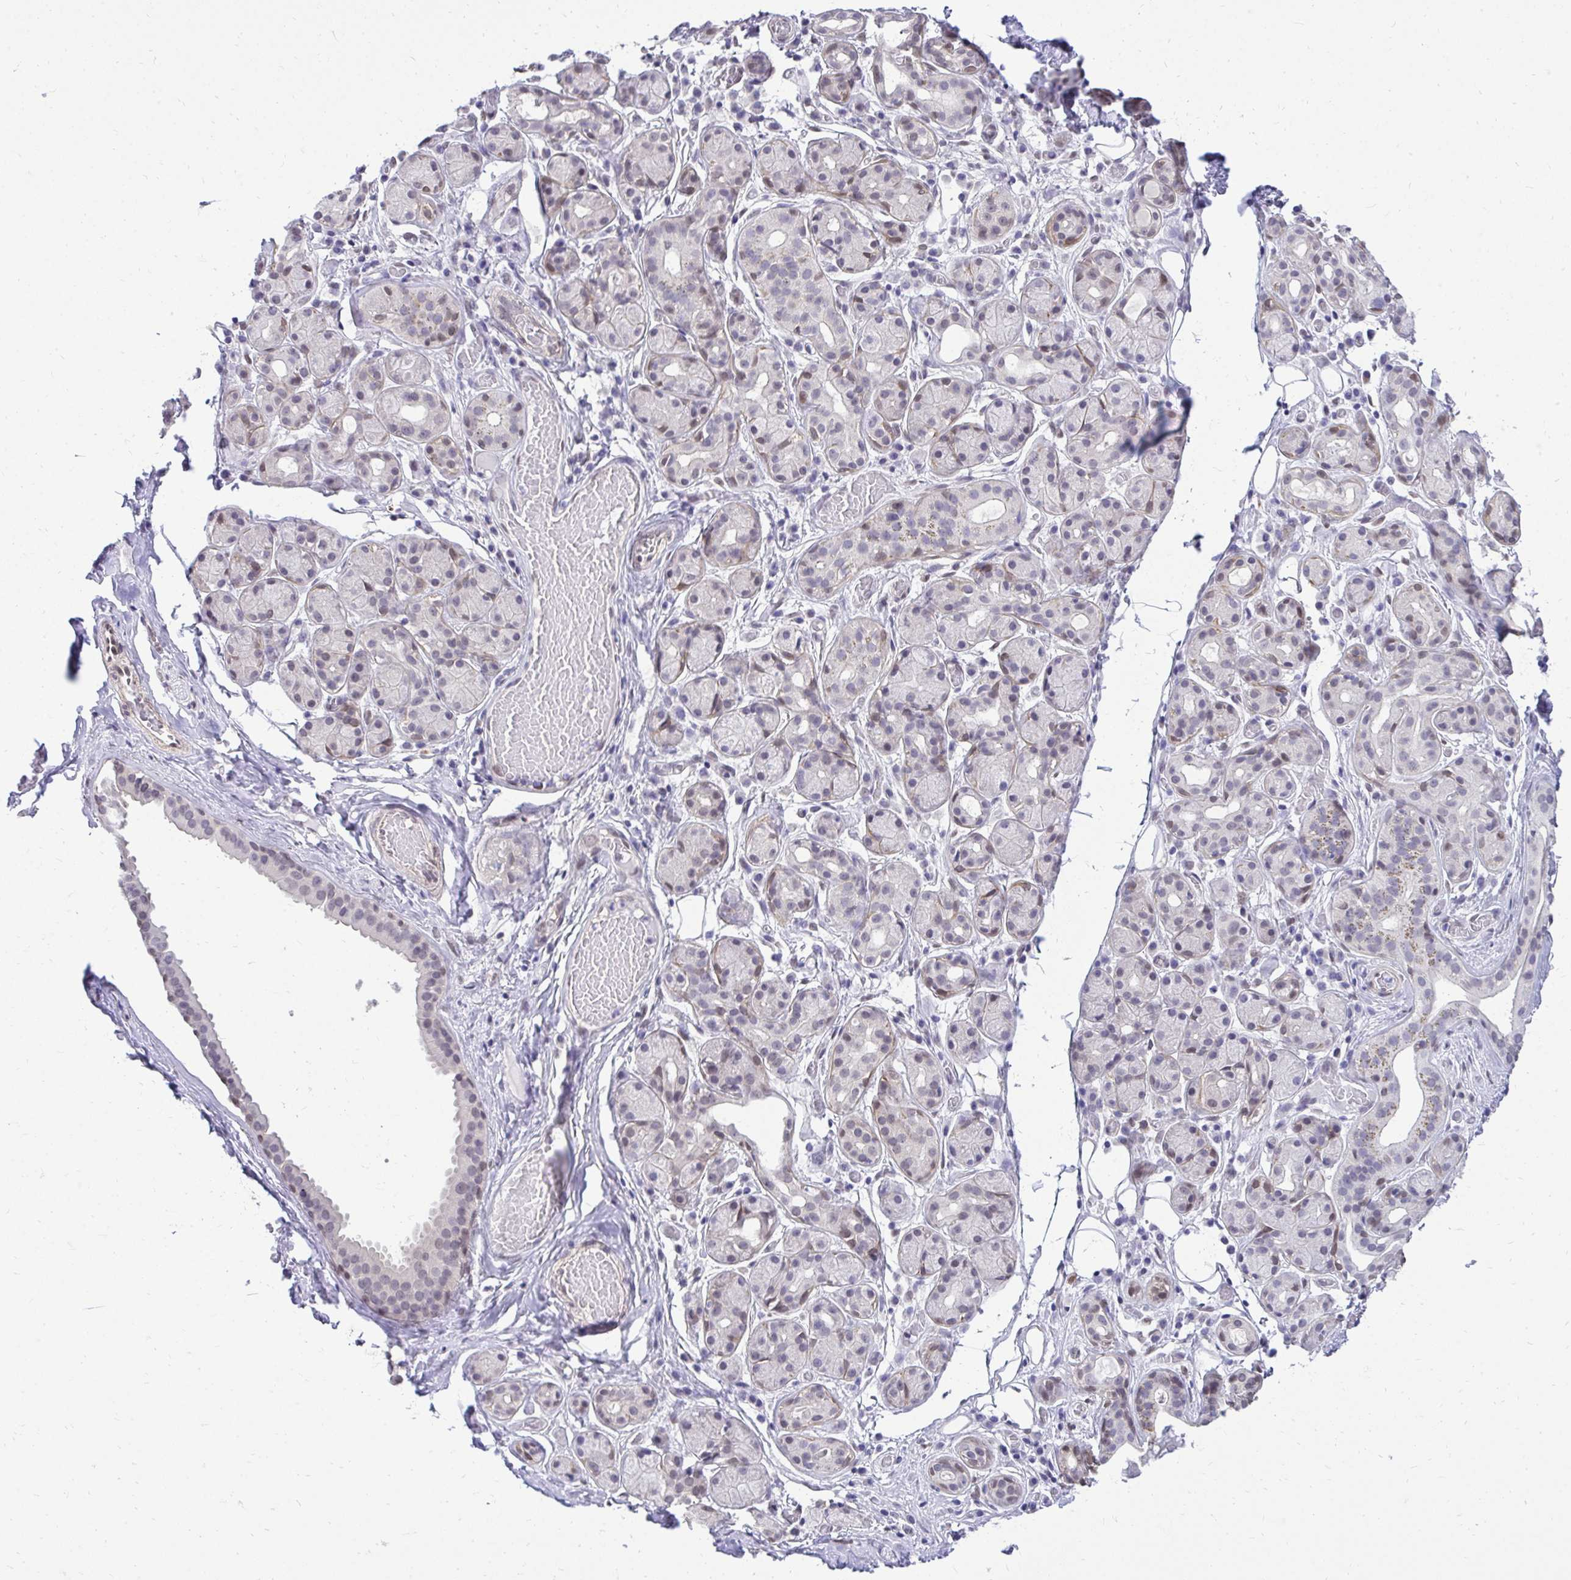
{"staining": {"intensity": "weak", "quantity": "<25%", "location": "nuclear"}, "tissue": "salivary gland", "cell_type": "Glandular cells", "image_type": "normal", "snomed": [{"axis": "morphology", "description": "Normal tissue, NOS"}, {"axis": "topography", "description": "Salivary gland"}, {"axis": "topography", "description": "Peripheral nerve tissue"}], "caption": "Protein analysis of unremarkable salivary gland shows no significant staining in glandular cells. Nuclei are stained in blue.", "gene": "BANF1", "patient": {"sex": "male", "age": 71}}